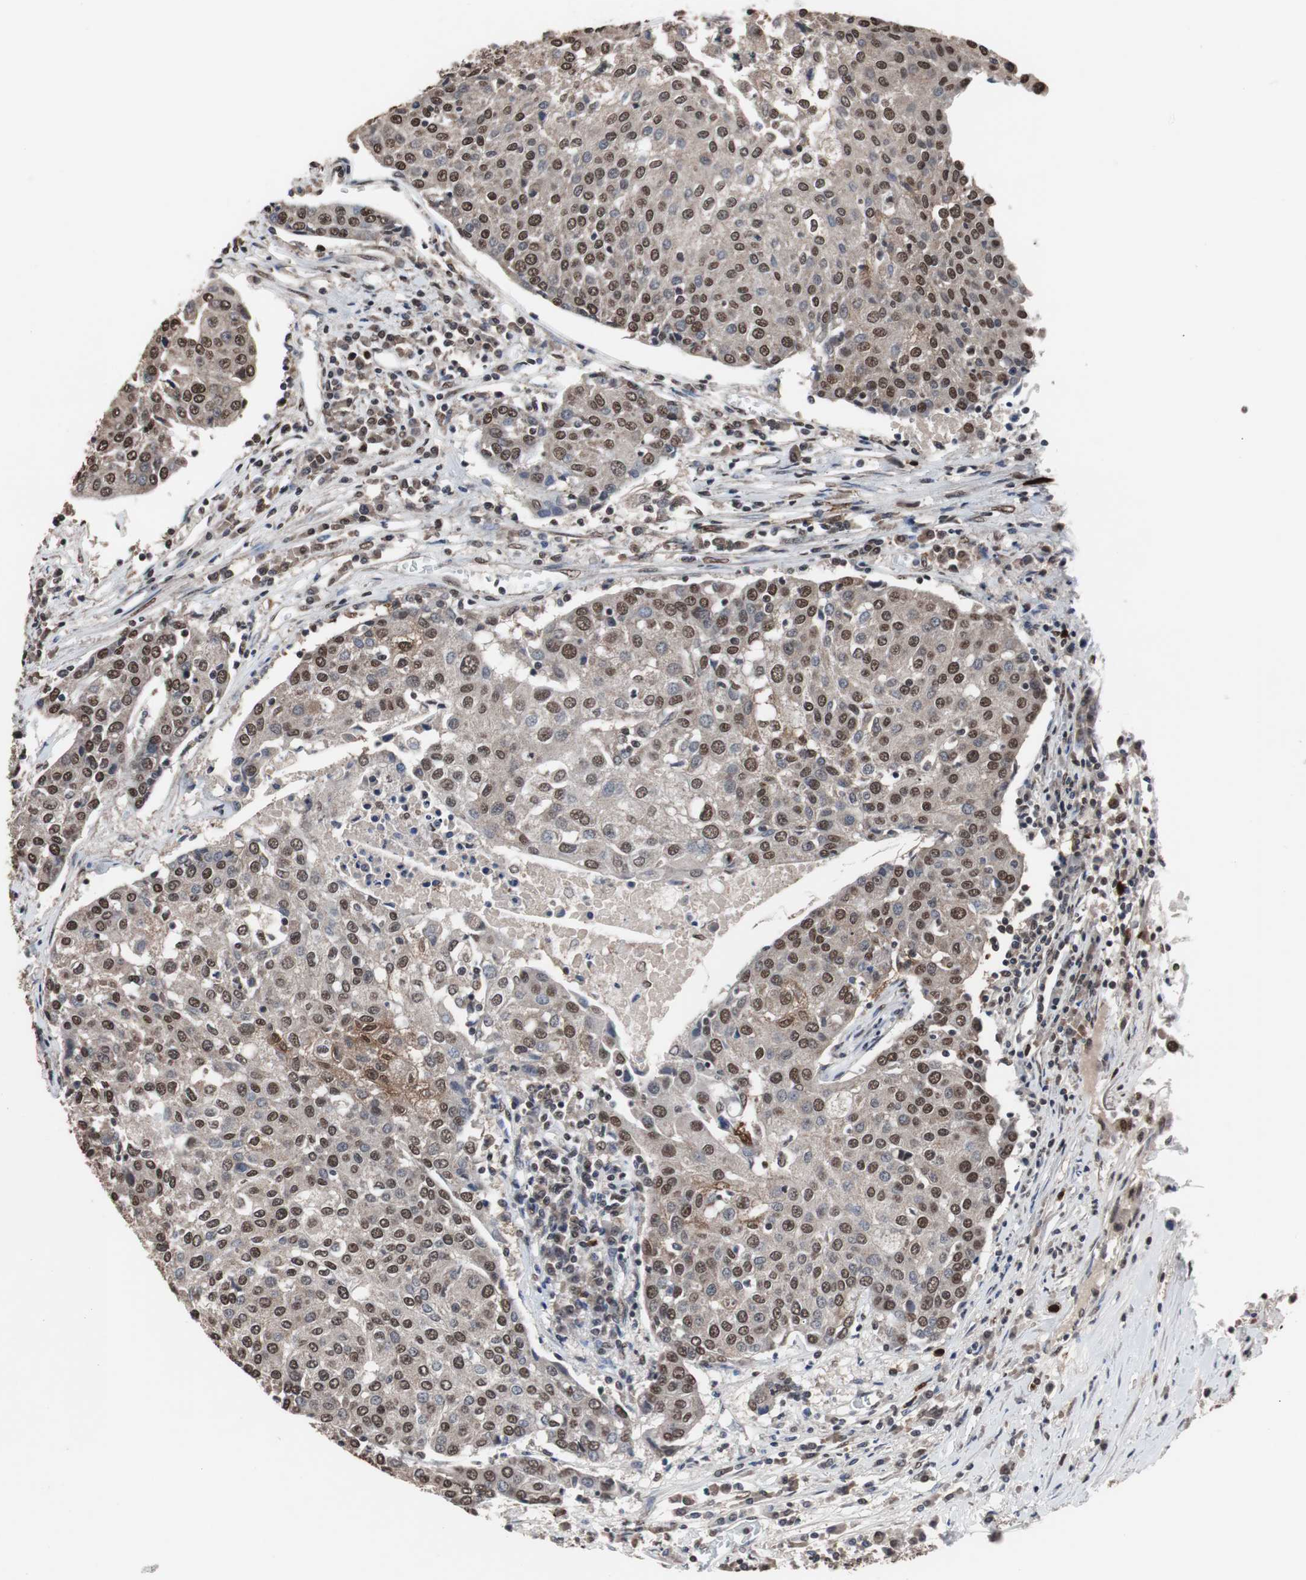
{"staining": {"intensity": "moderate", "quantity": ">75%", "location": "nuclear"}, "tissue": "urothelial cancer", "cell_type": "Tumor cells", "image_type": "cancer", "snomed": [{"axis": "morphology", "description": "Urothelial carcinoma, High grade"}, {"axis": "topography", "description": "Urinary bladder"}], "caption": "Protein analysis of urothelial cancer tissue reveals moderate nuclear staining in approximately >75% of tumor cells.", "gene": "MED27", "patient": {"sex": "female", "age": 85}}